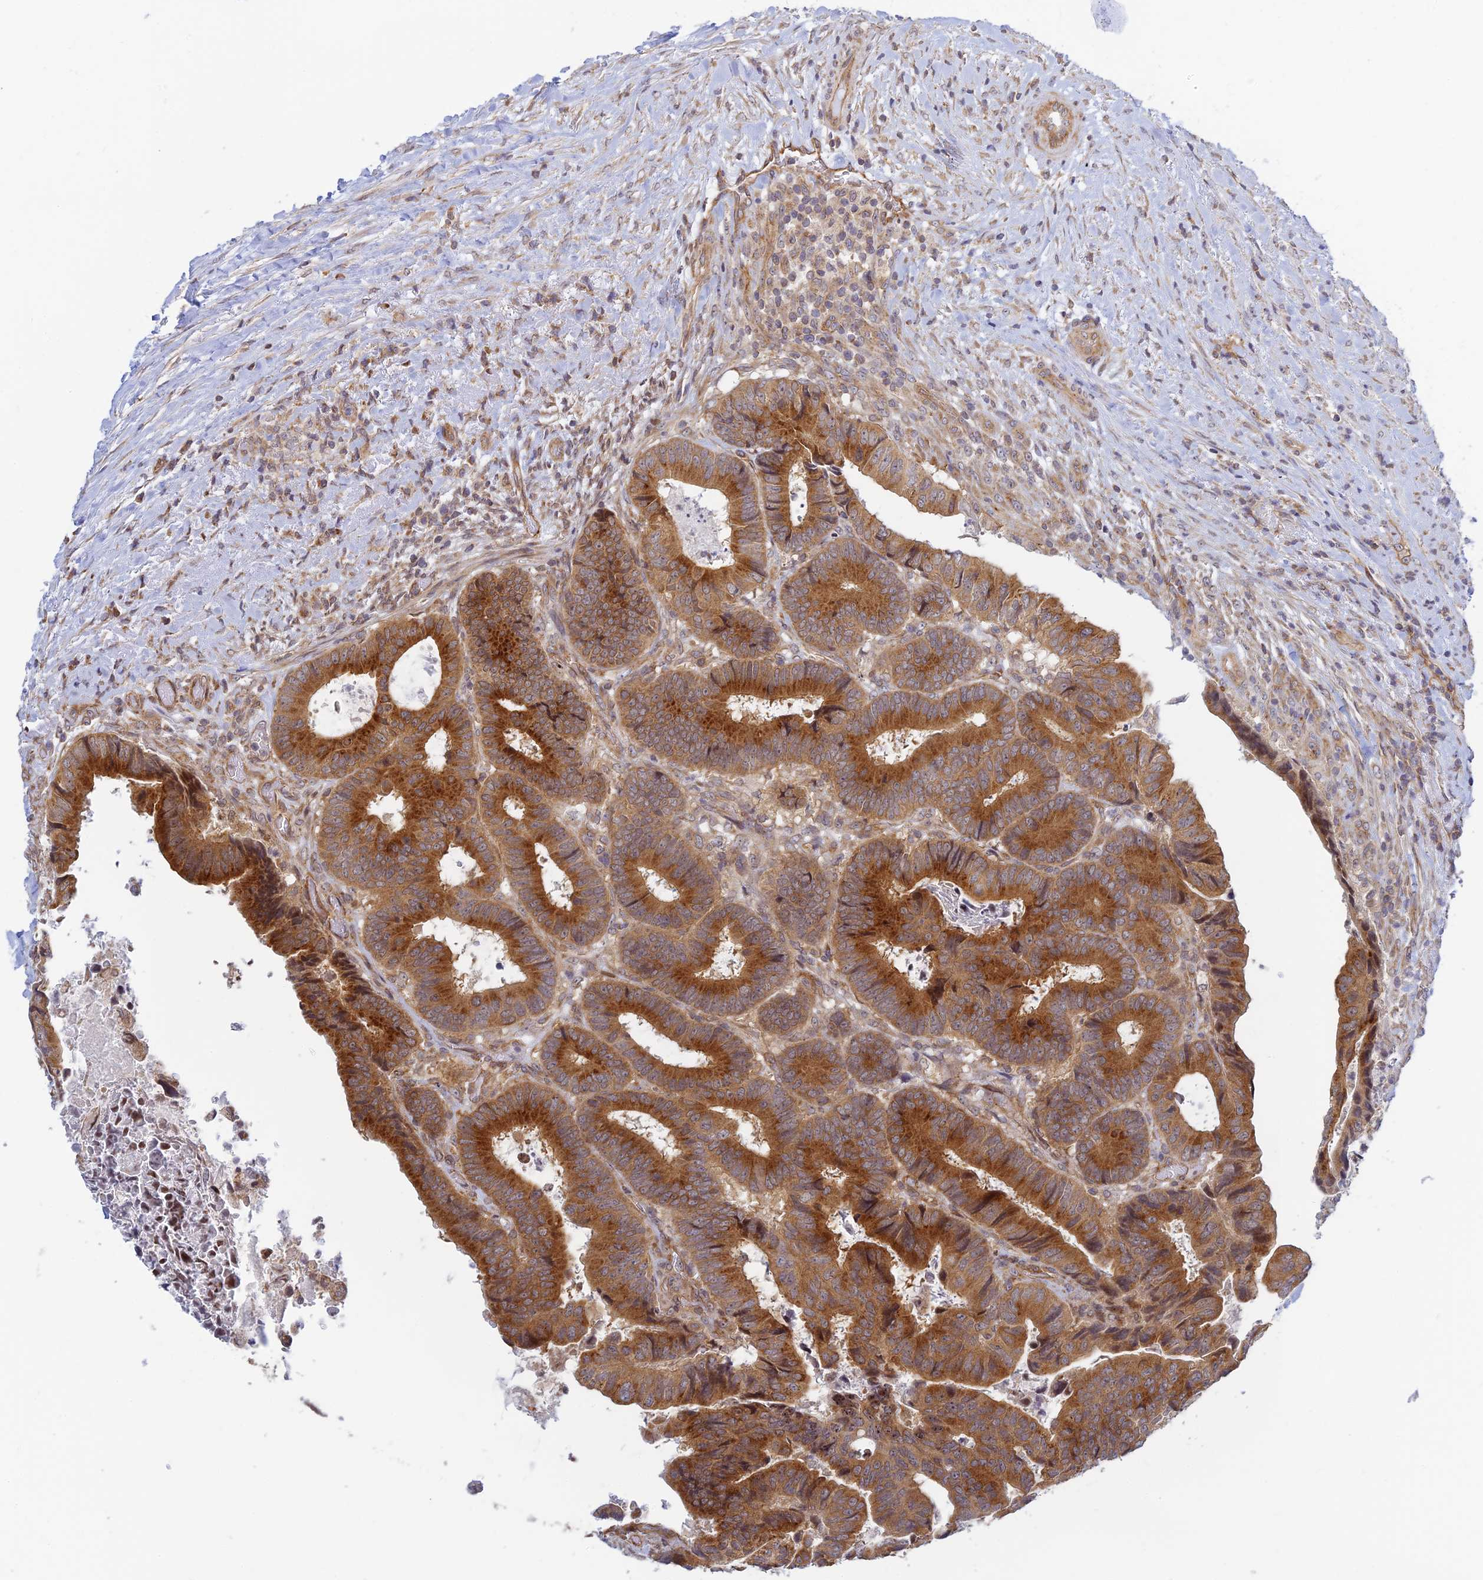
{"staining": {"intensity": "strong", "quantity": ">75%", "location": "cytoplasmic/membranous"}, "tissue": "colorectal cancer", "cell_type": "Tumor cells", "image_type": "cancer", "snomed": [{"axis": "morphology", "description": "Adenocarcinoma, NOS"}, {"axis": "topography", "description": "Colon"}], "caption": "Tumor cells display high levels of strong cytoplasmic/membranous positivity in approximately >75% of cells in adenocarcinoma (colorectal).", "gene": "HOOK2", "patient": {"sex": "male", "age": 85}}